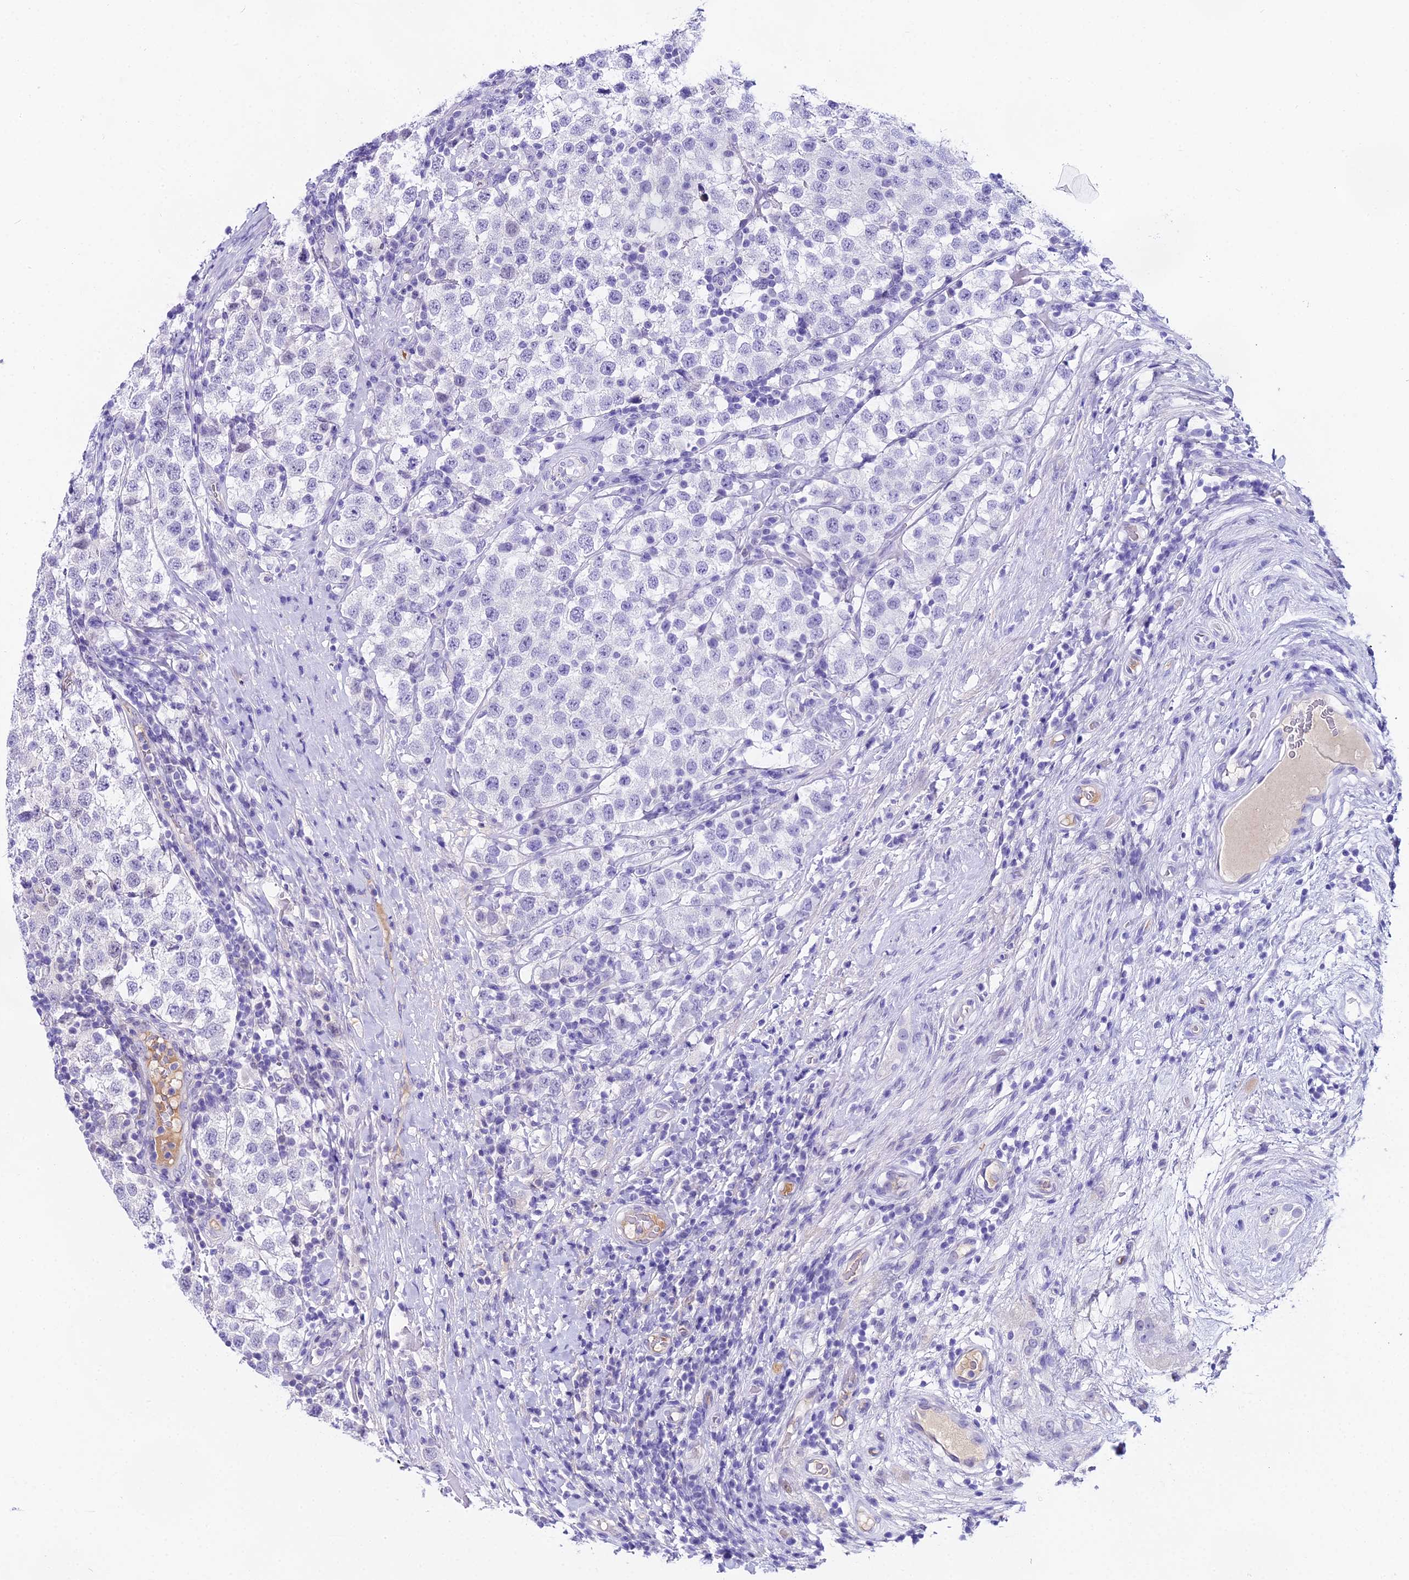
{"staining": {"intensity": "negative", "quantity": "none", "location": "none"}, "tissue": "testis cancer", "cell_type": "Tumor cells", "image_type": "cancer", "snomed": [{"axis": "morphology", "description": "Seminoma, NOS"}, {"axis": "topography", "description": "Testis"}], "caption": "This is a micrograph of IHC staining of seminoma (testis), which shows no staining in tumor cells.", "gene": "MAT2A", "patient": {"sex": "male", "age": 34}}